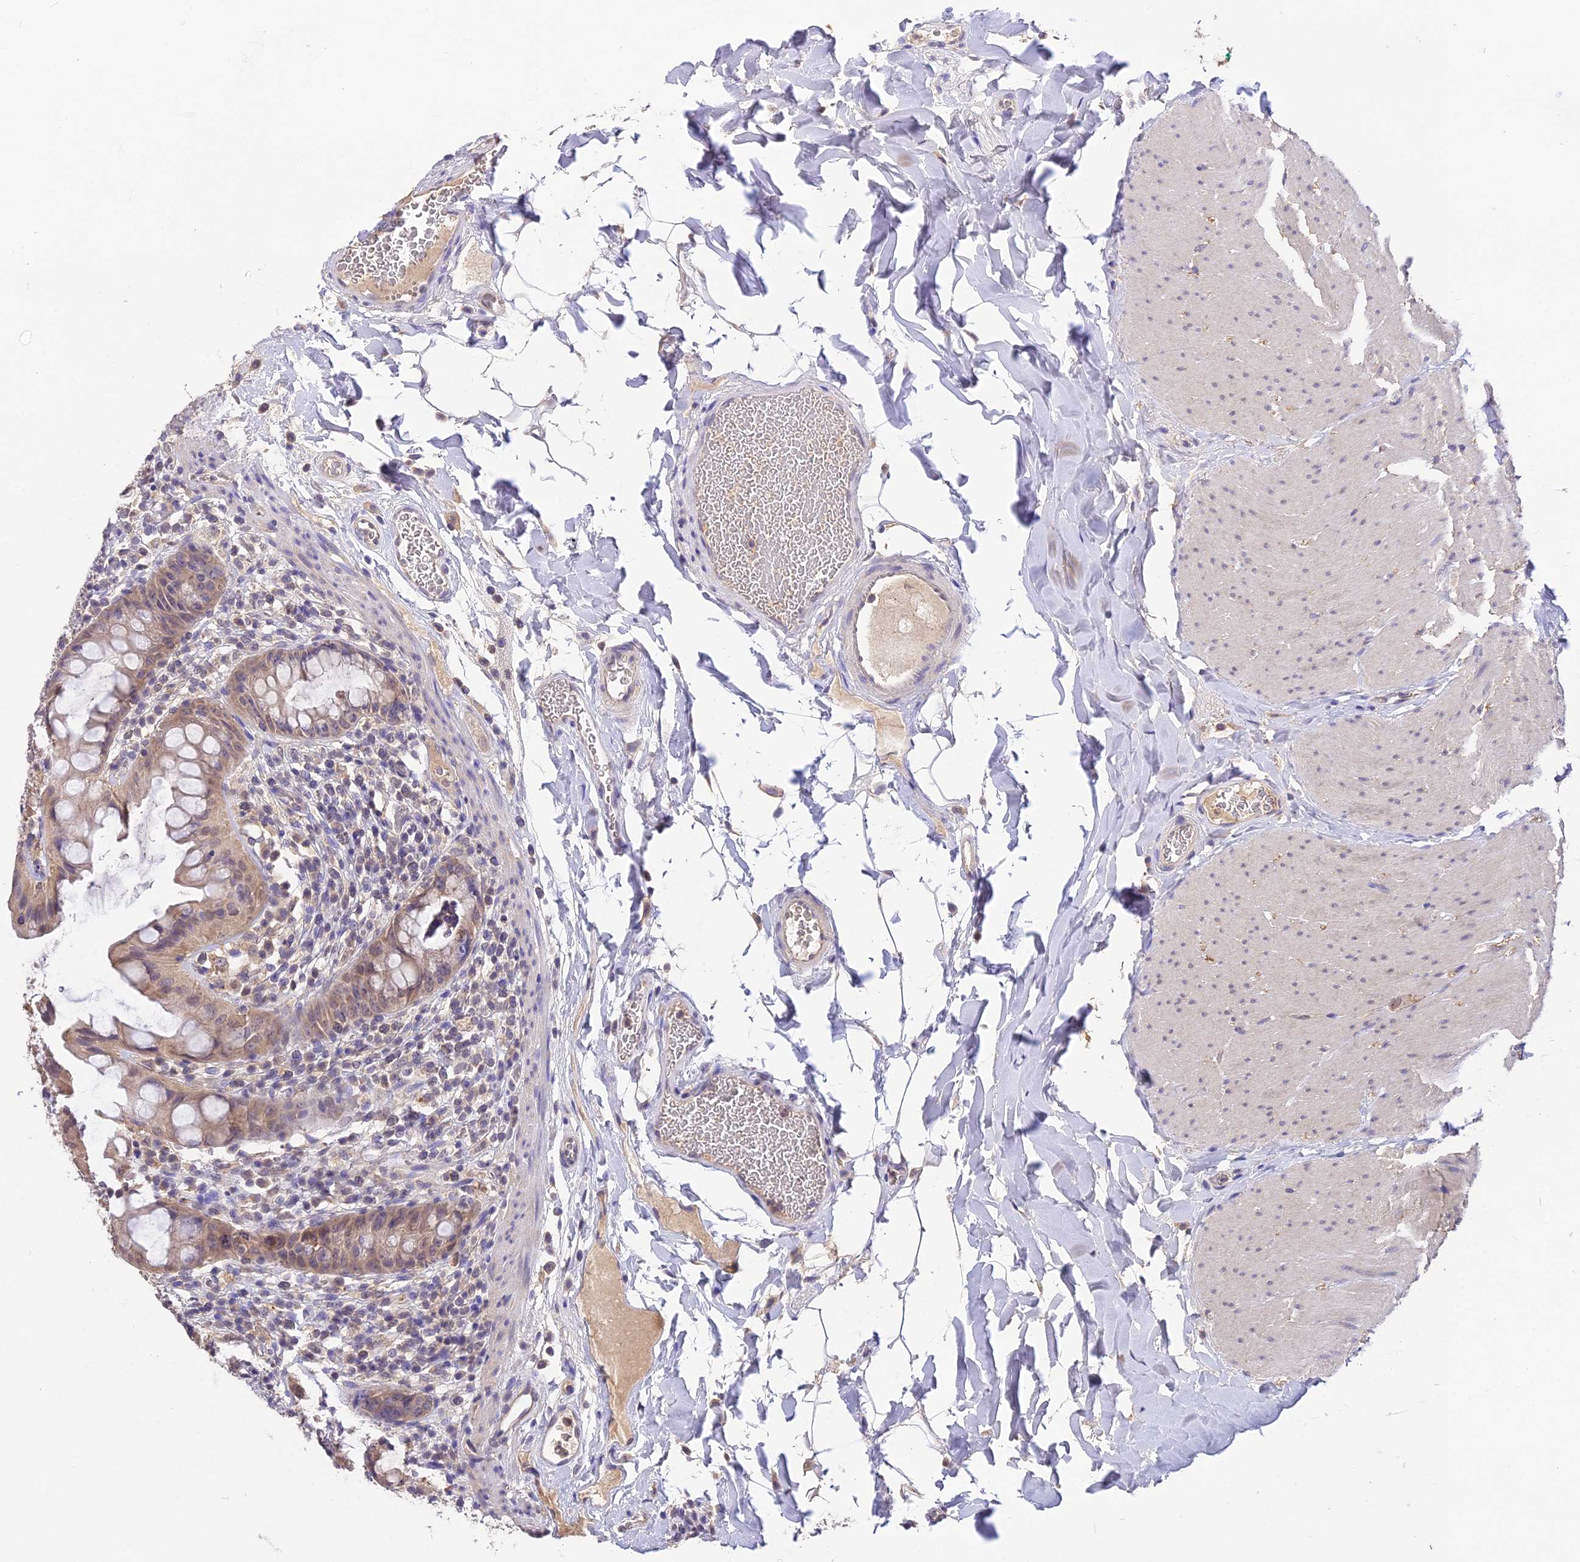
{"staining": {"intensity": "moderate", "quantity": ">75%", "location": "cytoplasmic/membranous"}, "tissue": "rectum", "cell_type": "Glandular cells", "image_type": "normal", "snomed": [{"axis": "morphology", "description": "Normal tissue, NOS"}, {"axis": "topography", "description": "Rectum"}], "caption": "Glandular cells show moderate cytoplasmic/membranous staining in approximately >75% of cells in unremarkable rectum.", "gene": "PGK1", "patient": {"sex": "female", "age": 57}}